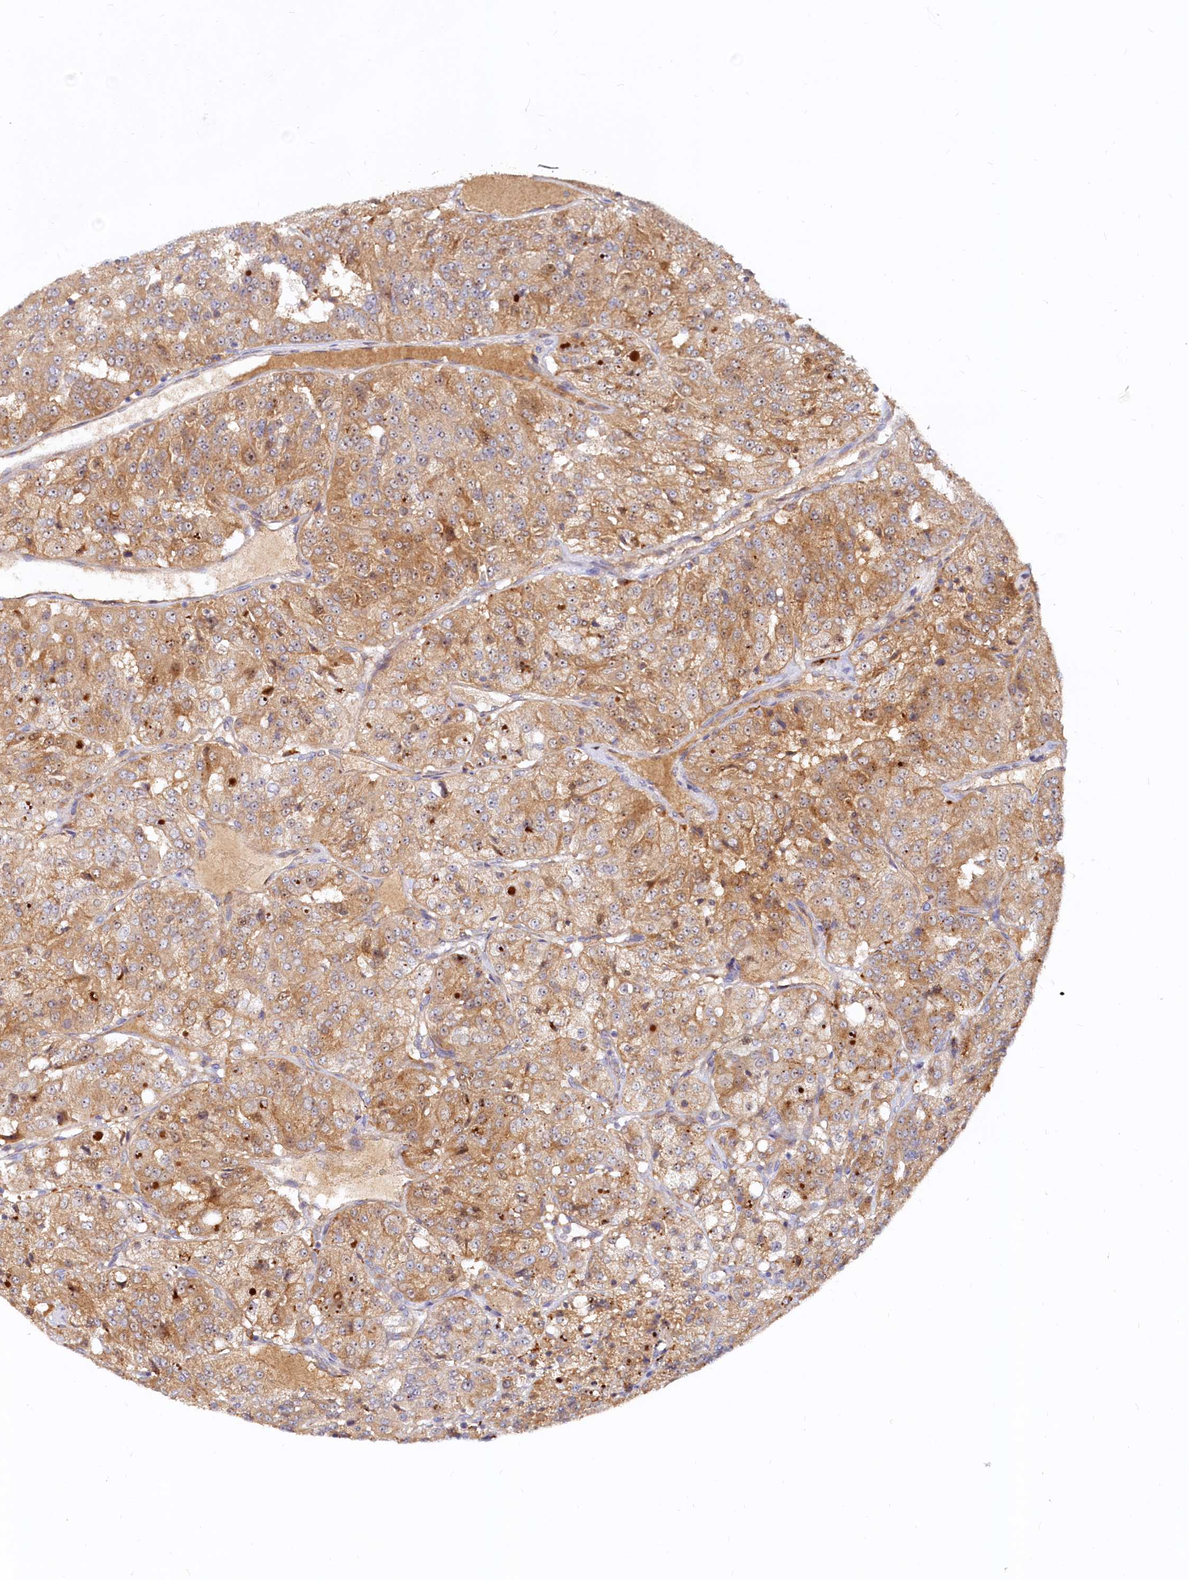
{"staining": {"intensity": "moderate", "quantity": ">75%", "location": "cytoplasmic/membranous,nuclear"}, "tissue": "renal cancer", "cell_type": "Tumor cells", "image_type": "cancer", "snomed": [{"axis": "morphology", "description": "Adenocarcinoma, NOS"}, {"axis": "topography", "description": "Kidney"}], "caption": "Immunohistochemistry (IHC) of adenocarcinoma (renal) demonstrates medium levels of moderate cytoplasmic/membranous and nuclear expression in approximately >75% of tumor cells.", "gene": "RGS7BP", "patient": {"sex": "female", "age": 63}}